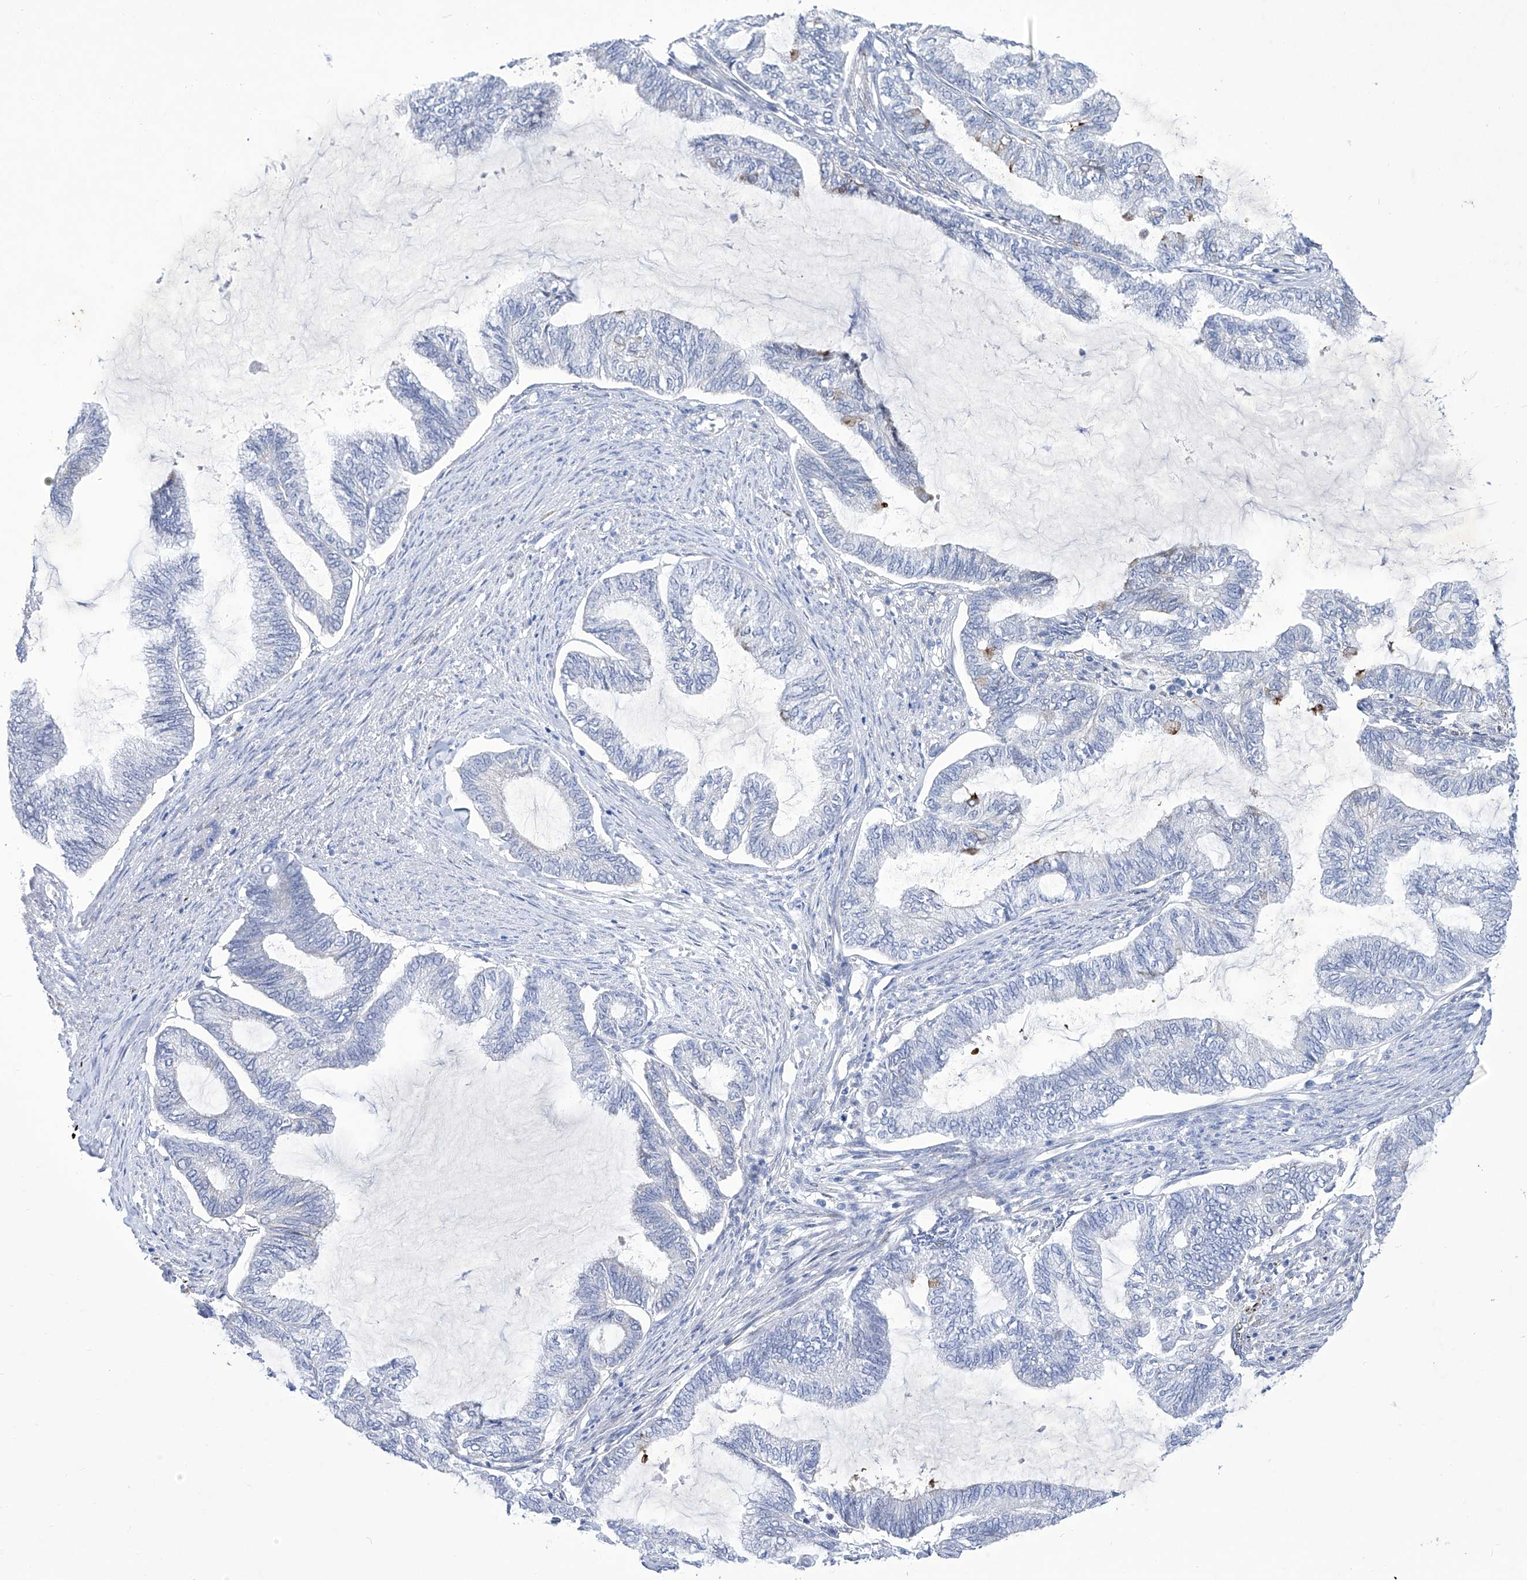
{"staining": {"intensity": "negative", "quantity": "none", "location": "none"}, "tissue": "endometrial cancer", "cell_type": "Tumor cells", "image_type": "cancer", "snomed": [{"axis": "morphology", "description": "Adenocarcinoma, NOS"}, {"axis": "topography", "description": "Endometrium"}], "caption": "High power microscopy histopathology image of an immunohistochemistry (IHC) micrograph of endometrial cancer, revealing no significant expression in tumor cells.", "gene": "C1orf87", "patient": {"sex": "female", "age": 86}}